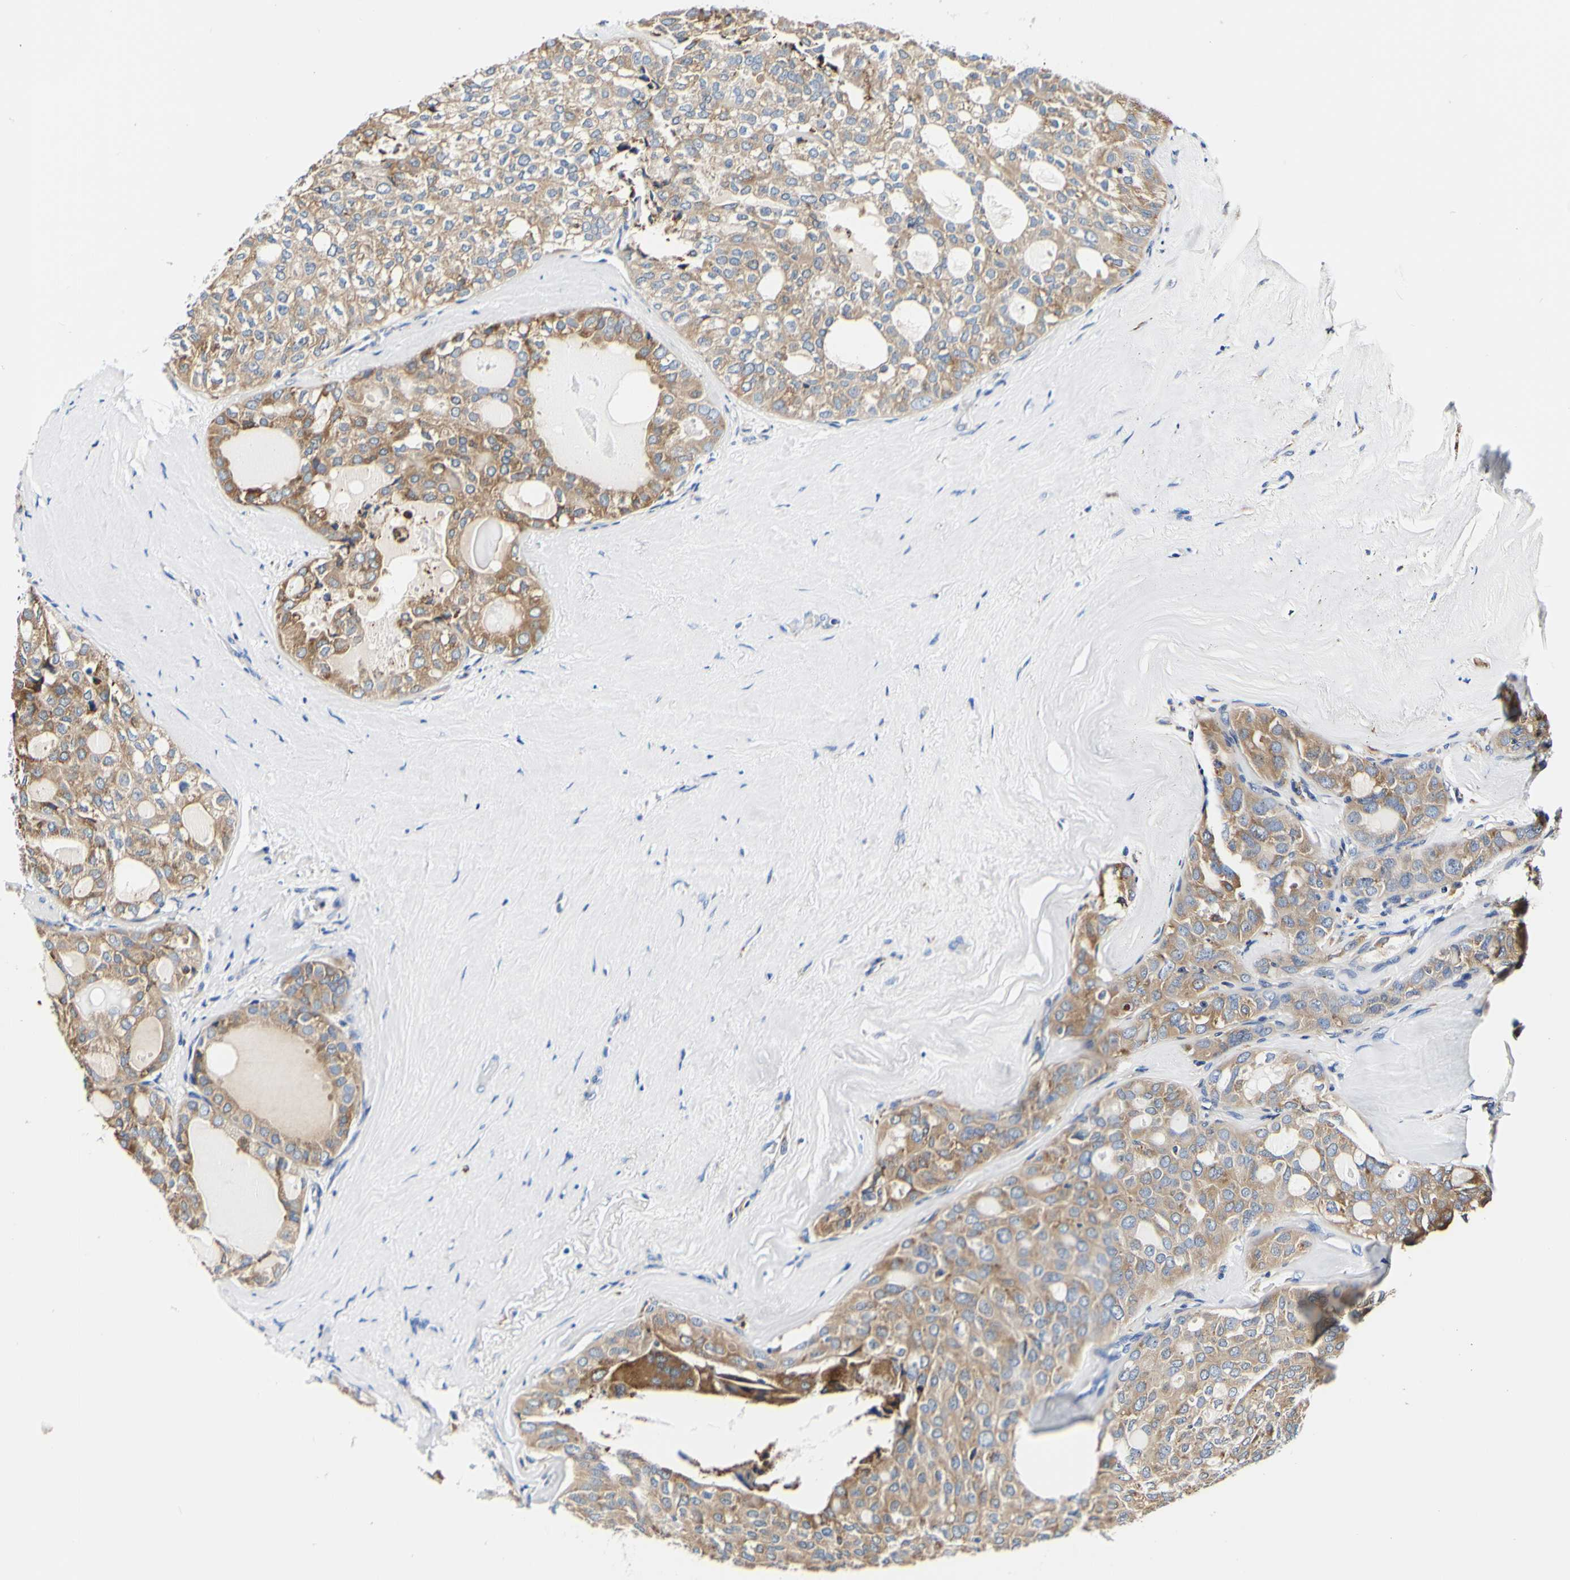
{"staining": {"intensity": "moderate", "quantity": ">75%", "location": "cytoplasmic/membranous"}, "tissue": "thyroid cancer", "cell_type": "Tumor cells", "image_type": "cancer", "snomed": [{"axis": "morphology", "description": "Follicular adenoma carcinoma, NOS"}, {"axis": "topography", "description": "Thyroid gland"}], "caption": "Immunohistochemistry (IHC) (DAB (3,3'-diaminobenzidine)) staining of thyroid follicular adenoma carcinoma demonstrates moderate cytoplasmic/membranous protein expression in about >75% of tumor cells. The staining was performed using DAB to visualize the protein expression in brown, while the nuclei were stained in blue with hematoxylin (Magnification: 20x).", "gene": "P4HB", "patient": {"sex": "male", "age": 75}}